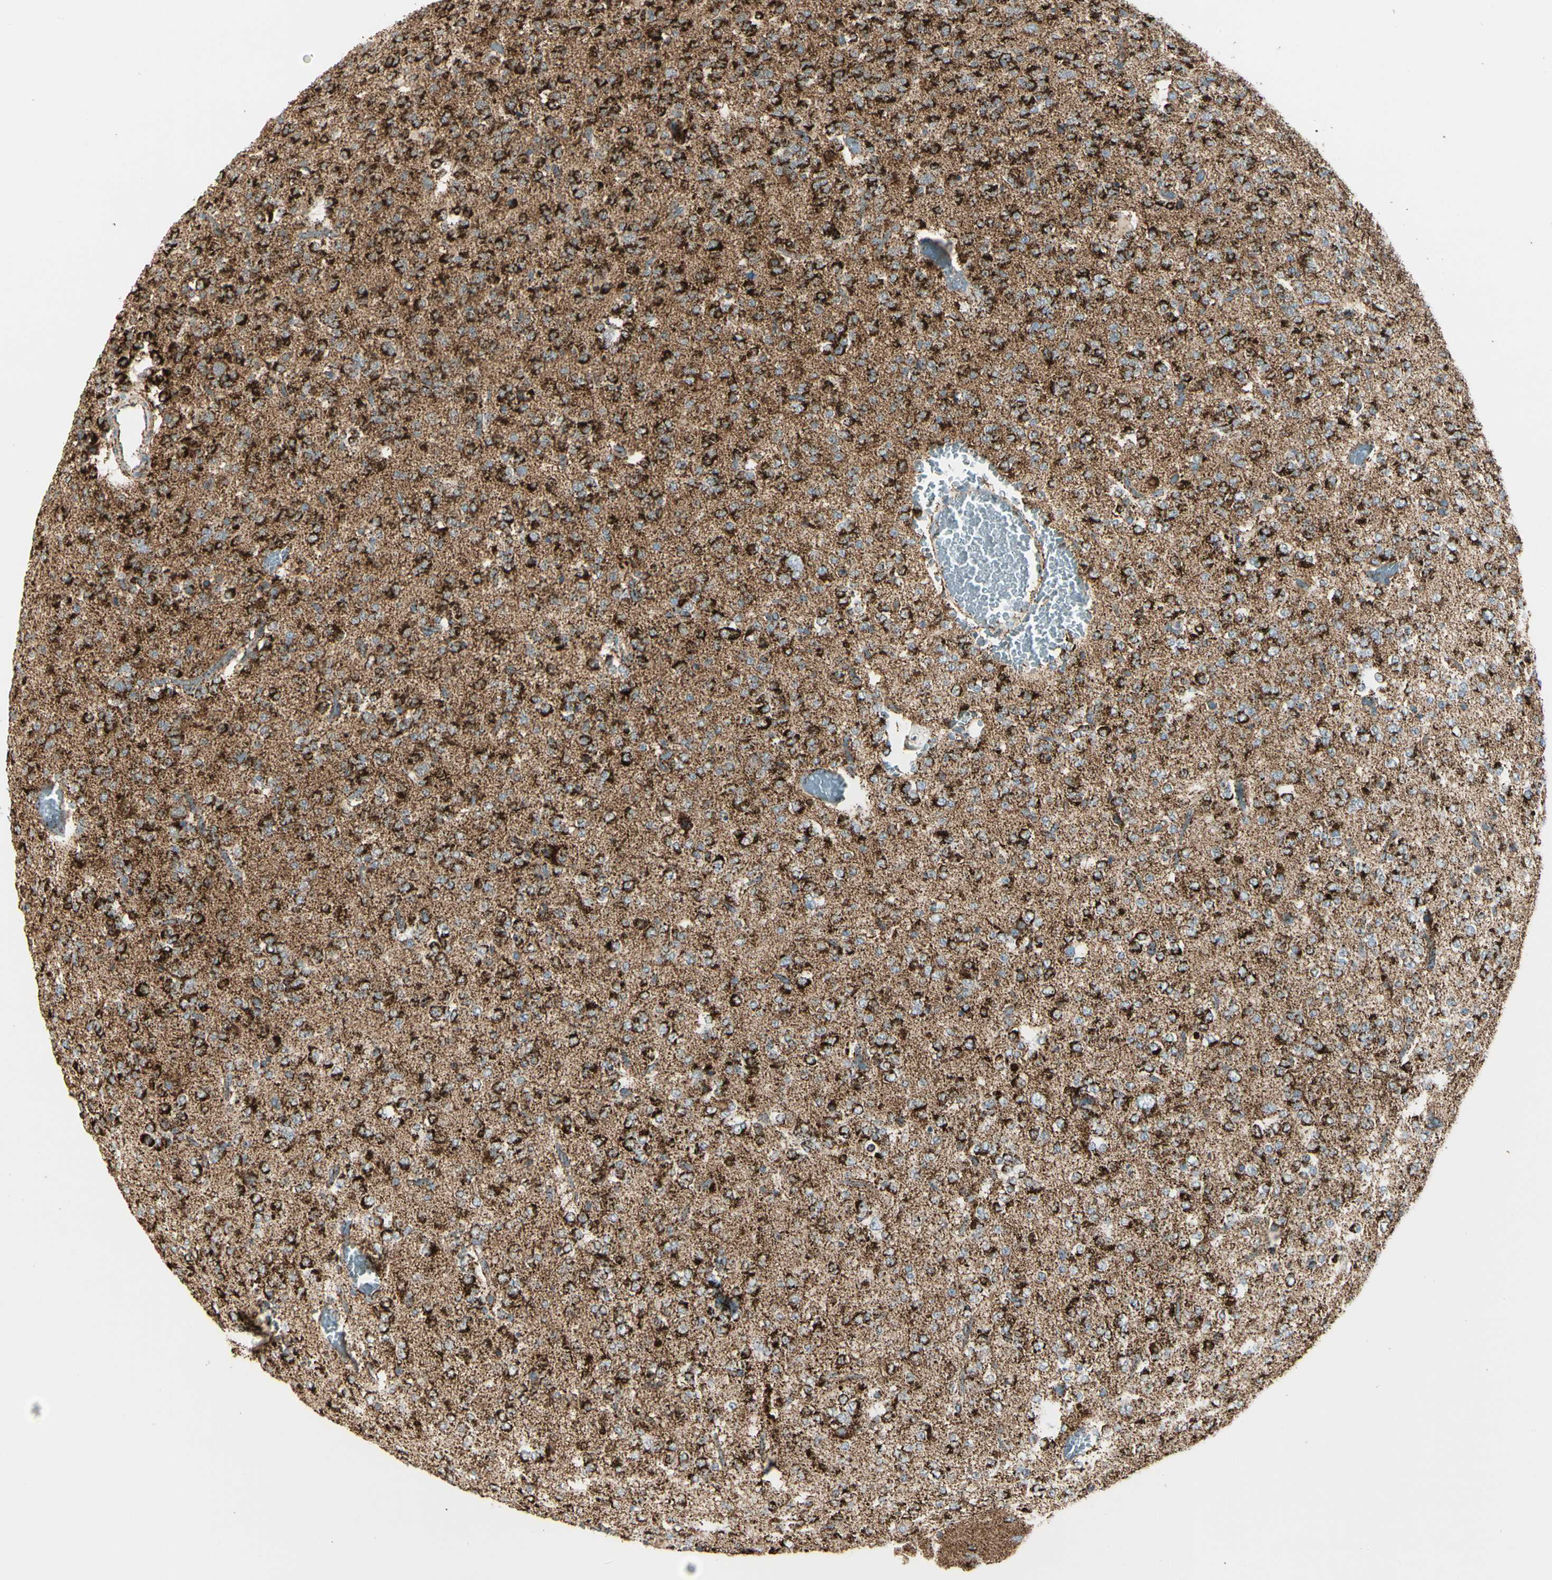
{"staining": {"intensity": "strong", "quantity": ">75%", "location": "cytoplasmic/membranous"}, "tissue": "glioma", "cell_type": "Tumor cells", "image_type": "cancer", "snomed": [{"axis": "morphology", "description": "Glioma, malignant, Low grade"}, {"axis": "topography", "description": "Brain"}], "caption": "A brown stain labels strong cytoplasmic/membranous positivity of a protein in human malignant glioma (low-grade) tumor cells.", "gene": "ME2", "patient": {"sex": "male", "age": 38}}